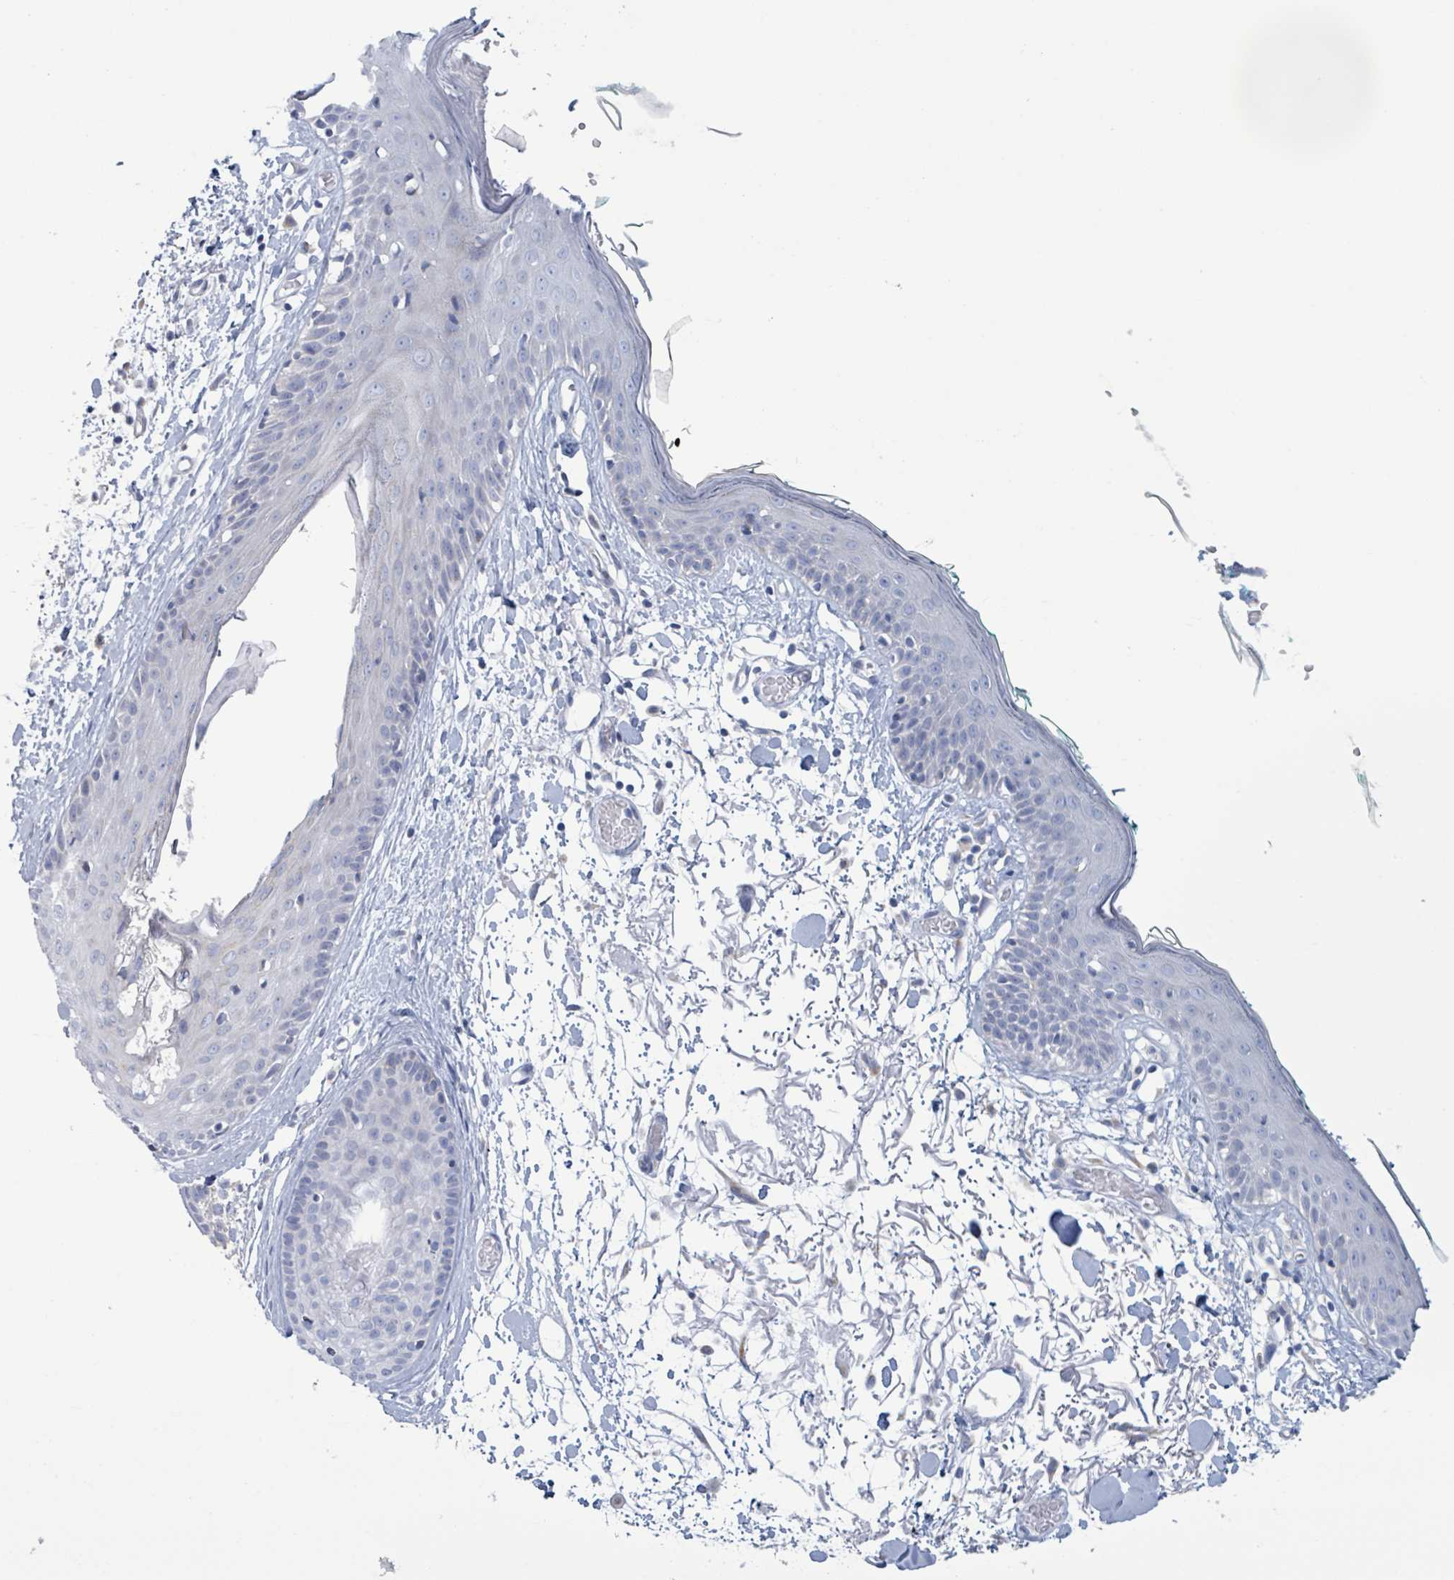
{"staining": {"intensity": "negative", "quantity": "none", "location": "none"}, "tissue": "skin", "cell_type": "Fibroblasts", "image_type": "normal", "snomed": [{"axis": "morphology", "description": "Normal tissue, NOS"}, {"axis": "topography", "description": "Skin"}], "caption": "This is an immunohistochemistry (IHC) histopathology image of normal human skin. There is no staining in fibroblasts.", "gene": "AKR1C4", "patient": {"sex": "male", "age": 79}}